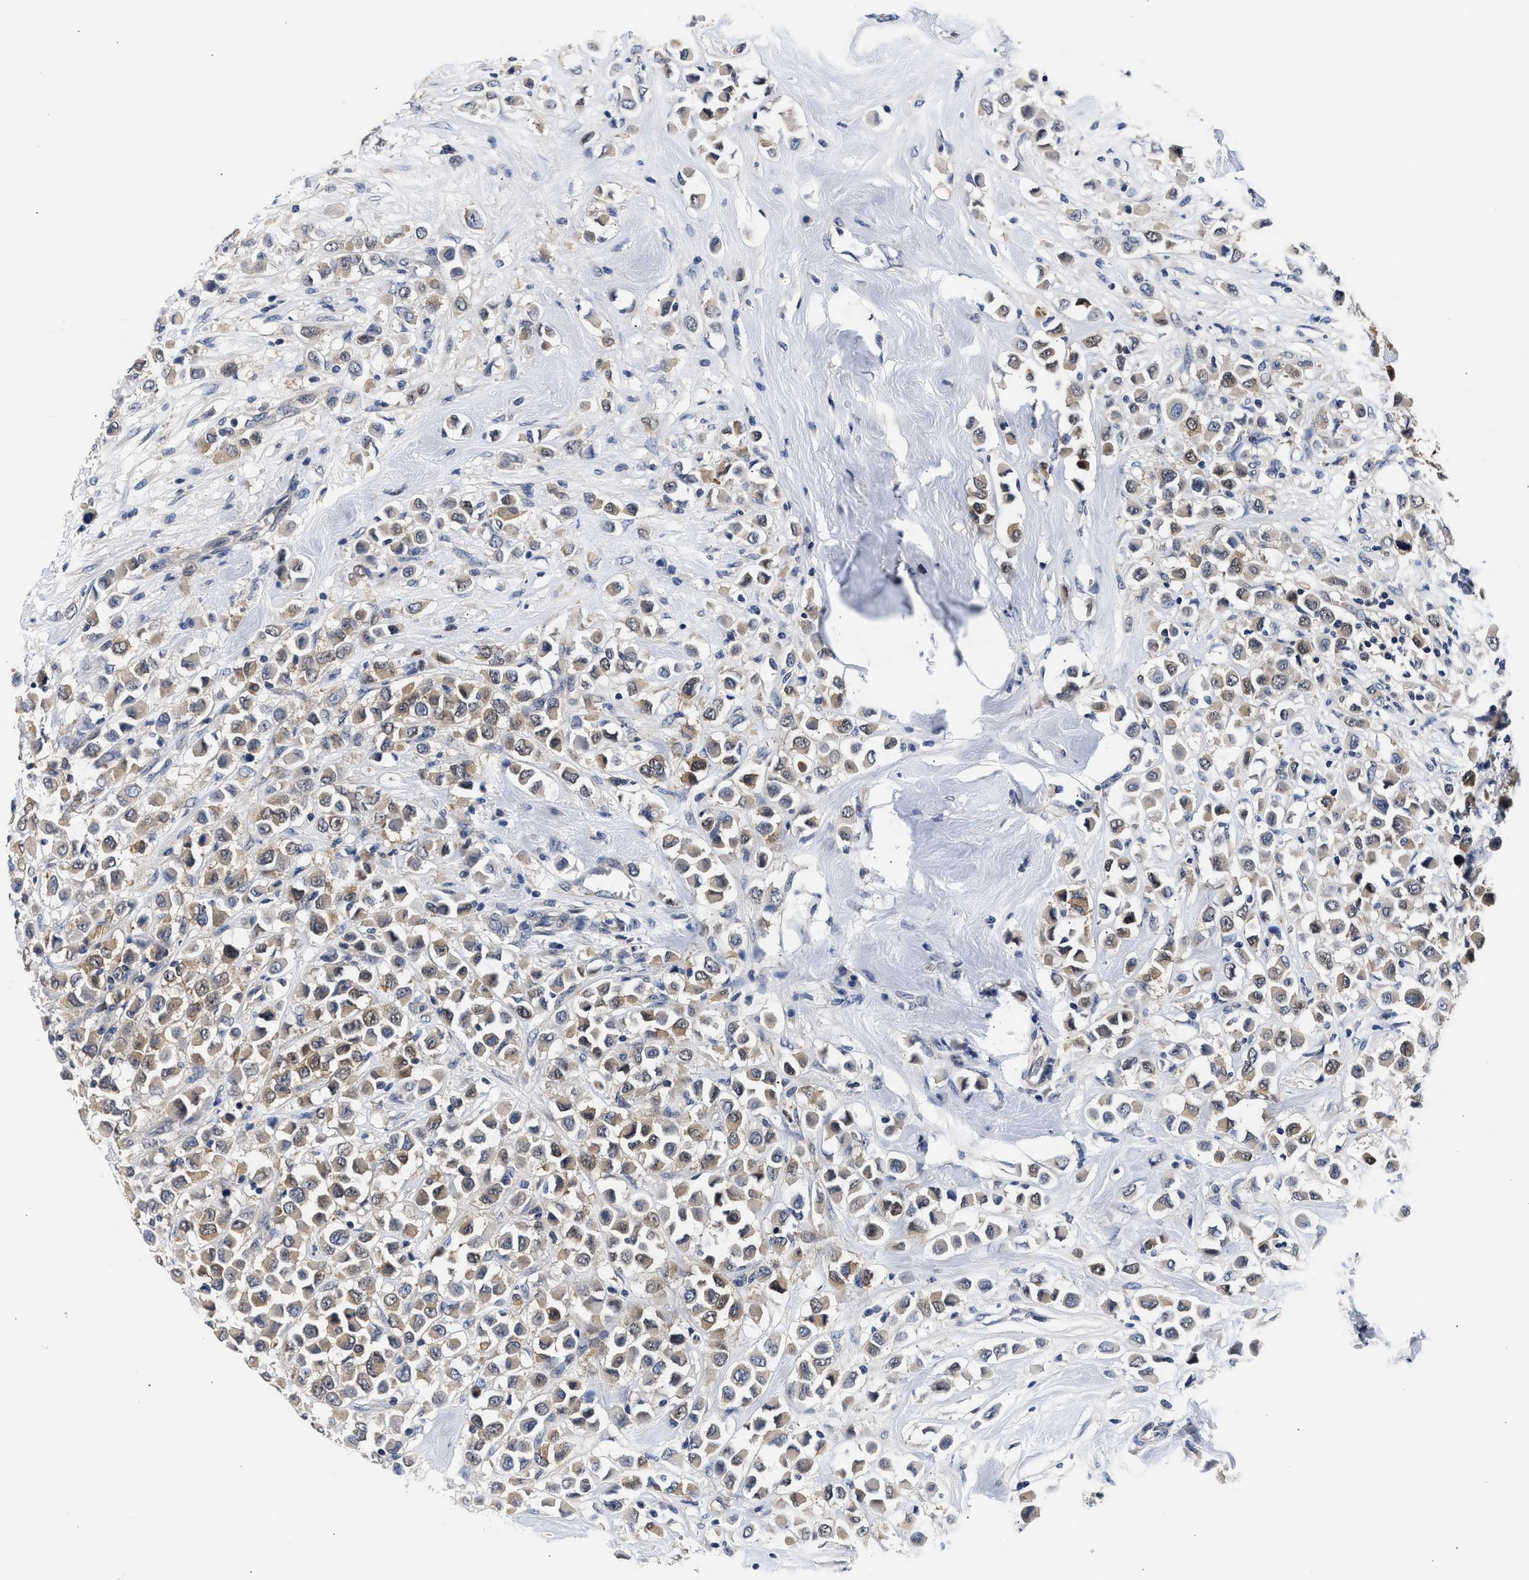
{"staining": {"intensity": "moderate", "quantity": ">75%", "location": "cytoplasmic/membranous"}, "tissue": "breast cancer", "cell_type": "Tumor cells", "image_type": "cancer", "snomed": [{"axis": "morphology", "description": "Duct carcinoma"}, {"axis": "topography", "description": "Breast"}], "caption": "About >75% of tumor cells in human breast cancer show moderate cytoplasmic/membranous protein expression as visualized by brown immunohistochemical staining.", "gene": "XPO5", "patient": {"sex": "female", "age": 61}}